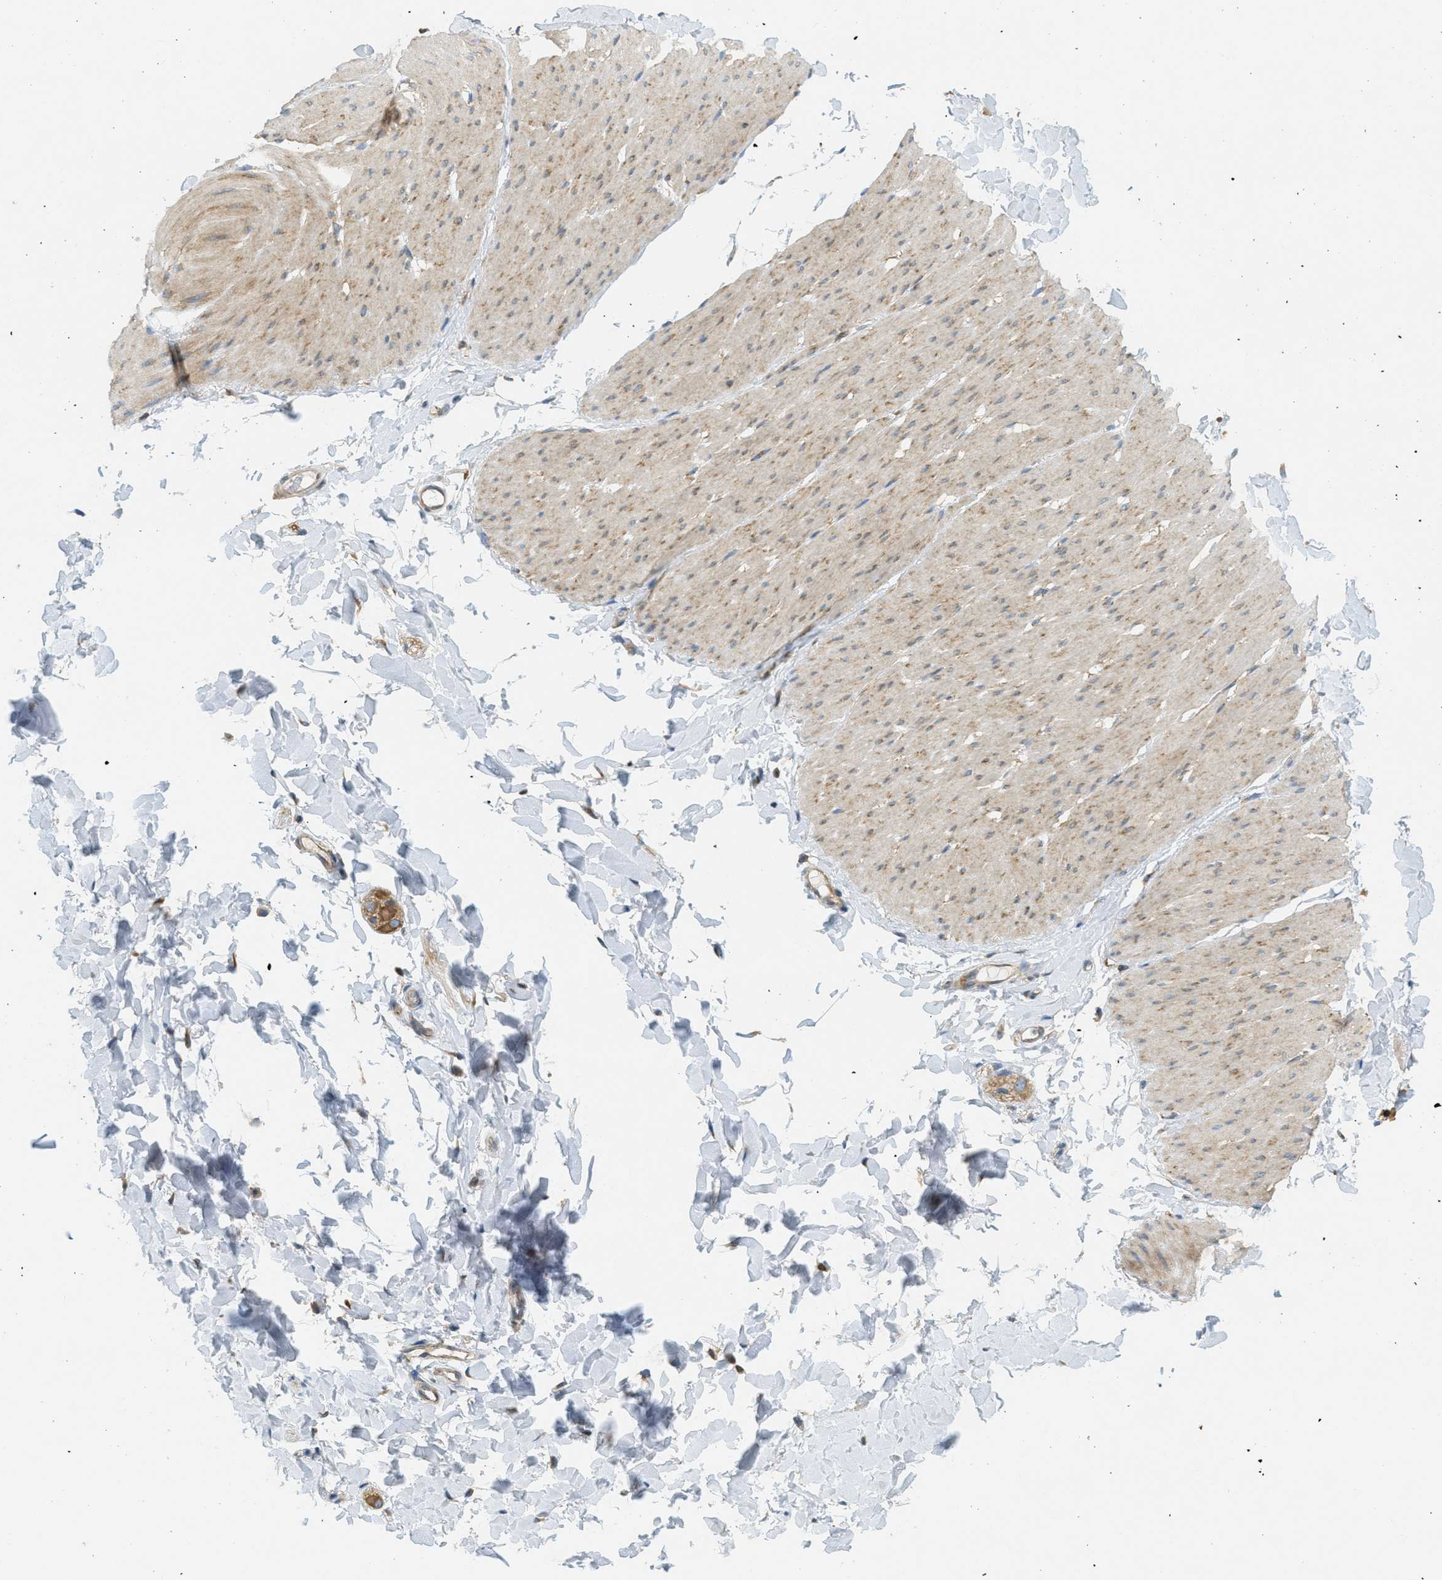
{"staining": {"intensity": "weak", "quantity": ">75%", "location": "cytoplasmic/membranous"}, "tissue": "smooth muscle", "cell_type": "Smooth muscle cells", "image_type": "normal", "snomed": [{"axis": "morphology", "description": "Normal tissue, NOS"}, {"axis": "topography", "description": "Smooth muscle"}, {"axis": "topography", "description": "Colon"}], "caption": "IHC of normal smooth muscle demonstrates low levels of weak cytoplasmic/membranous staining in about >75% of smooth muscle cells. The staining was performed using DAB, with brown indicating positive protein expression. Nuclei are stained blue with hematoxylin.", "gene": "ABCF1", "patient": {"sex": "male", "age": 67}}